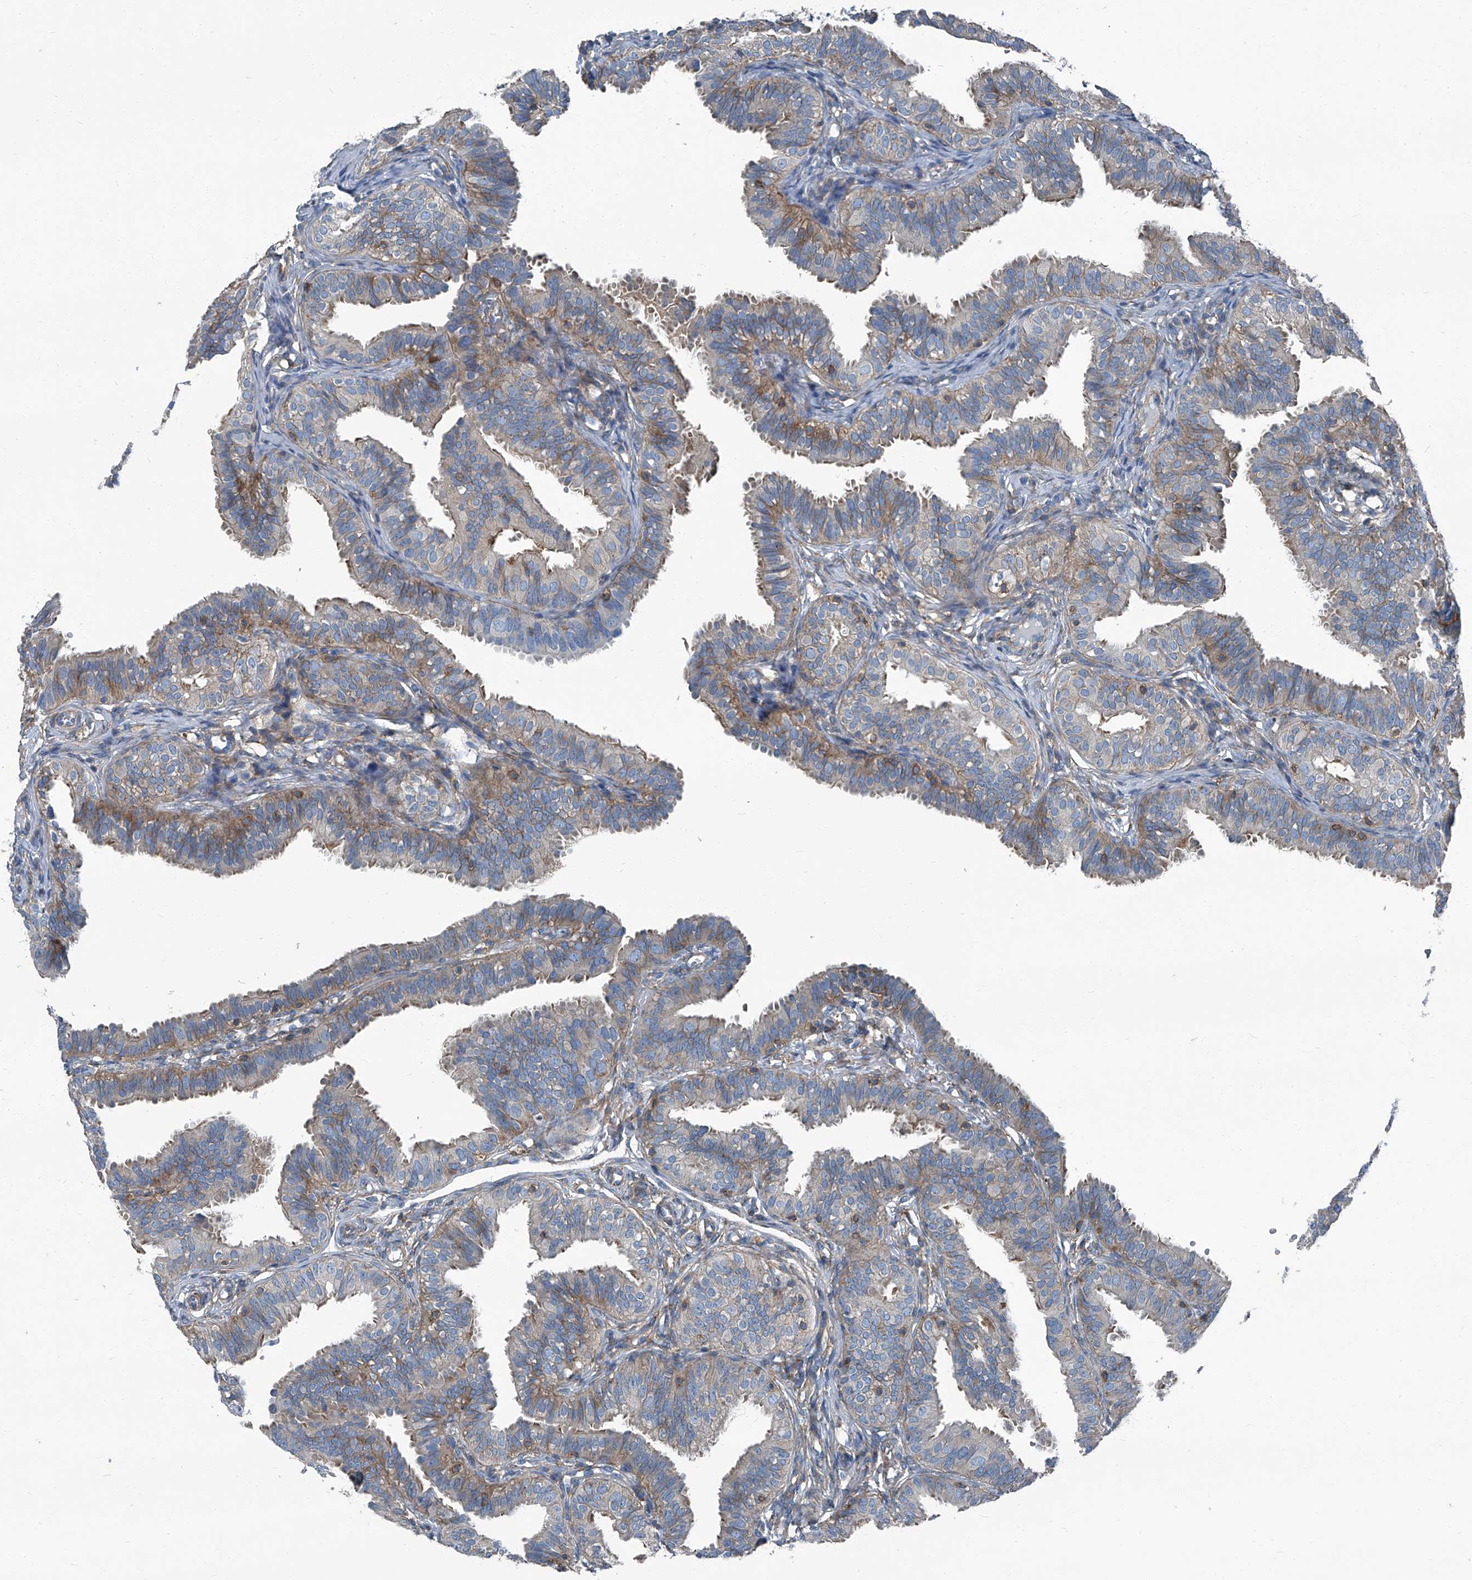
{"staining": {"intensity": "moderate", "quantity": "25%-75%", "location": "cytoplasmic/membranous"}, "tissue": "fallopian tube", "cell_type": "Glandular cells", "image_type": "normal", "snomed": [{"axis": "morphology", "description": "Normal tissue, NOS"}, {"axis": "topography", "description": "Fallopian tube"}], "caption": "Glandular cells exhibit medium levels of moderate cytoplasmic/membranous staining in about 25%-75% of cells in benign fallopian tube. Immunohistochemistry (ihc) stains the protein in brown and the nuclei are stained blue.", "gene": "SEPTIN7", "patient": {"sex": "female", "age": 35}}